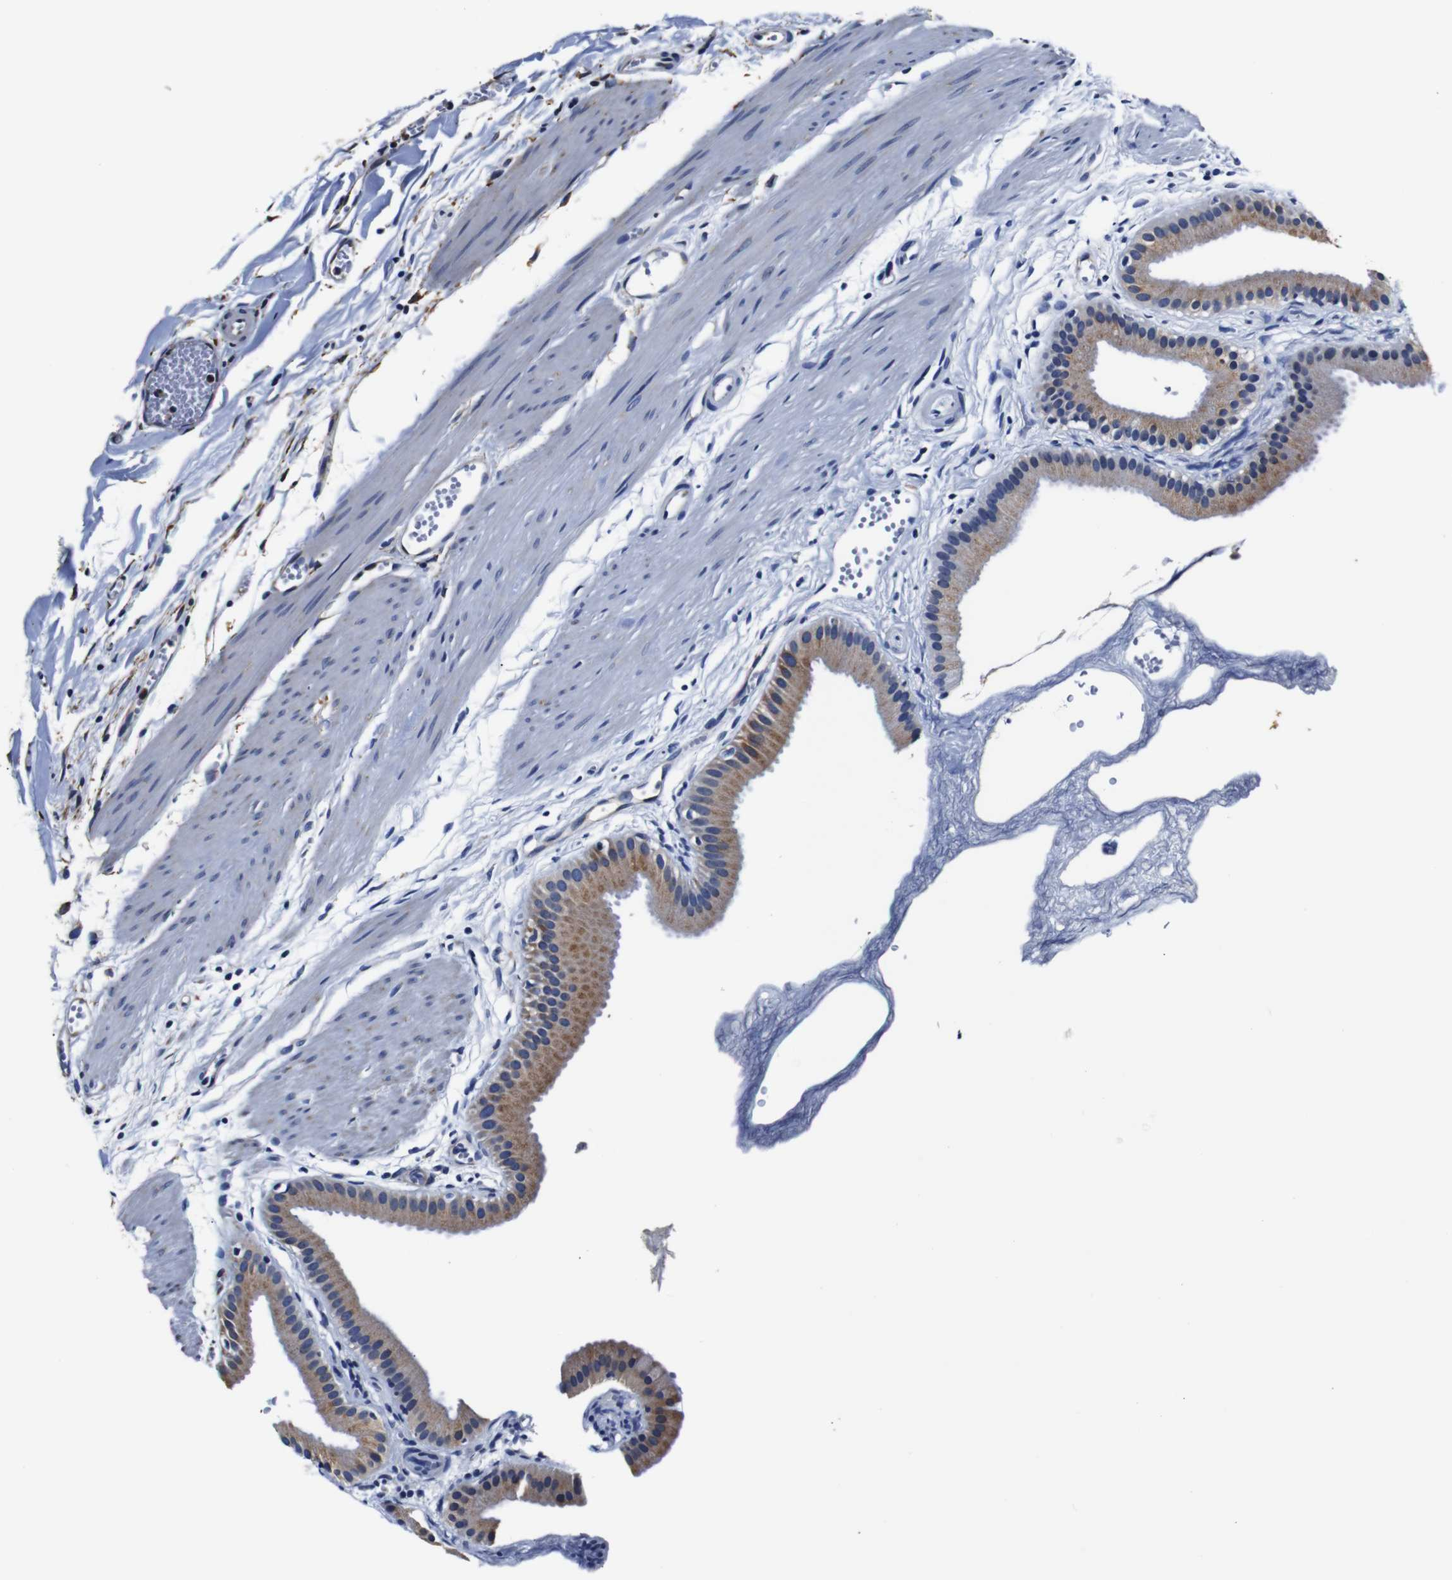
{"staining": {"intensity": "moderate", "quantity": ">75%", "location": "cytoplasmic/membranous"}, "tissue": "gallbladder", "cell_type": "Glandular cells", "image_type": "normal", "snomed": [{"axis": "morphology", "description": "Normal tissue, NOS"}, {"axis": "topography", "description": "Gallbladder"}], "caption": "Gallbladder stained with DAB (3,3'-diaminobenzidine) IHC shows medium levels of moderate cytoplasmic/membranous positivity in about >75% of glandular cells.", "gene": "PPIB", "patient": {"sex": "female", "age": 64}}